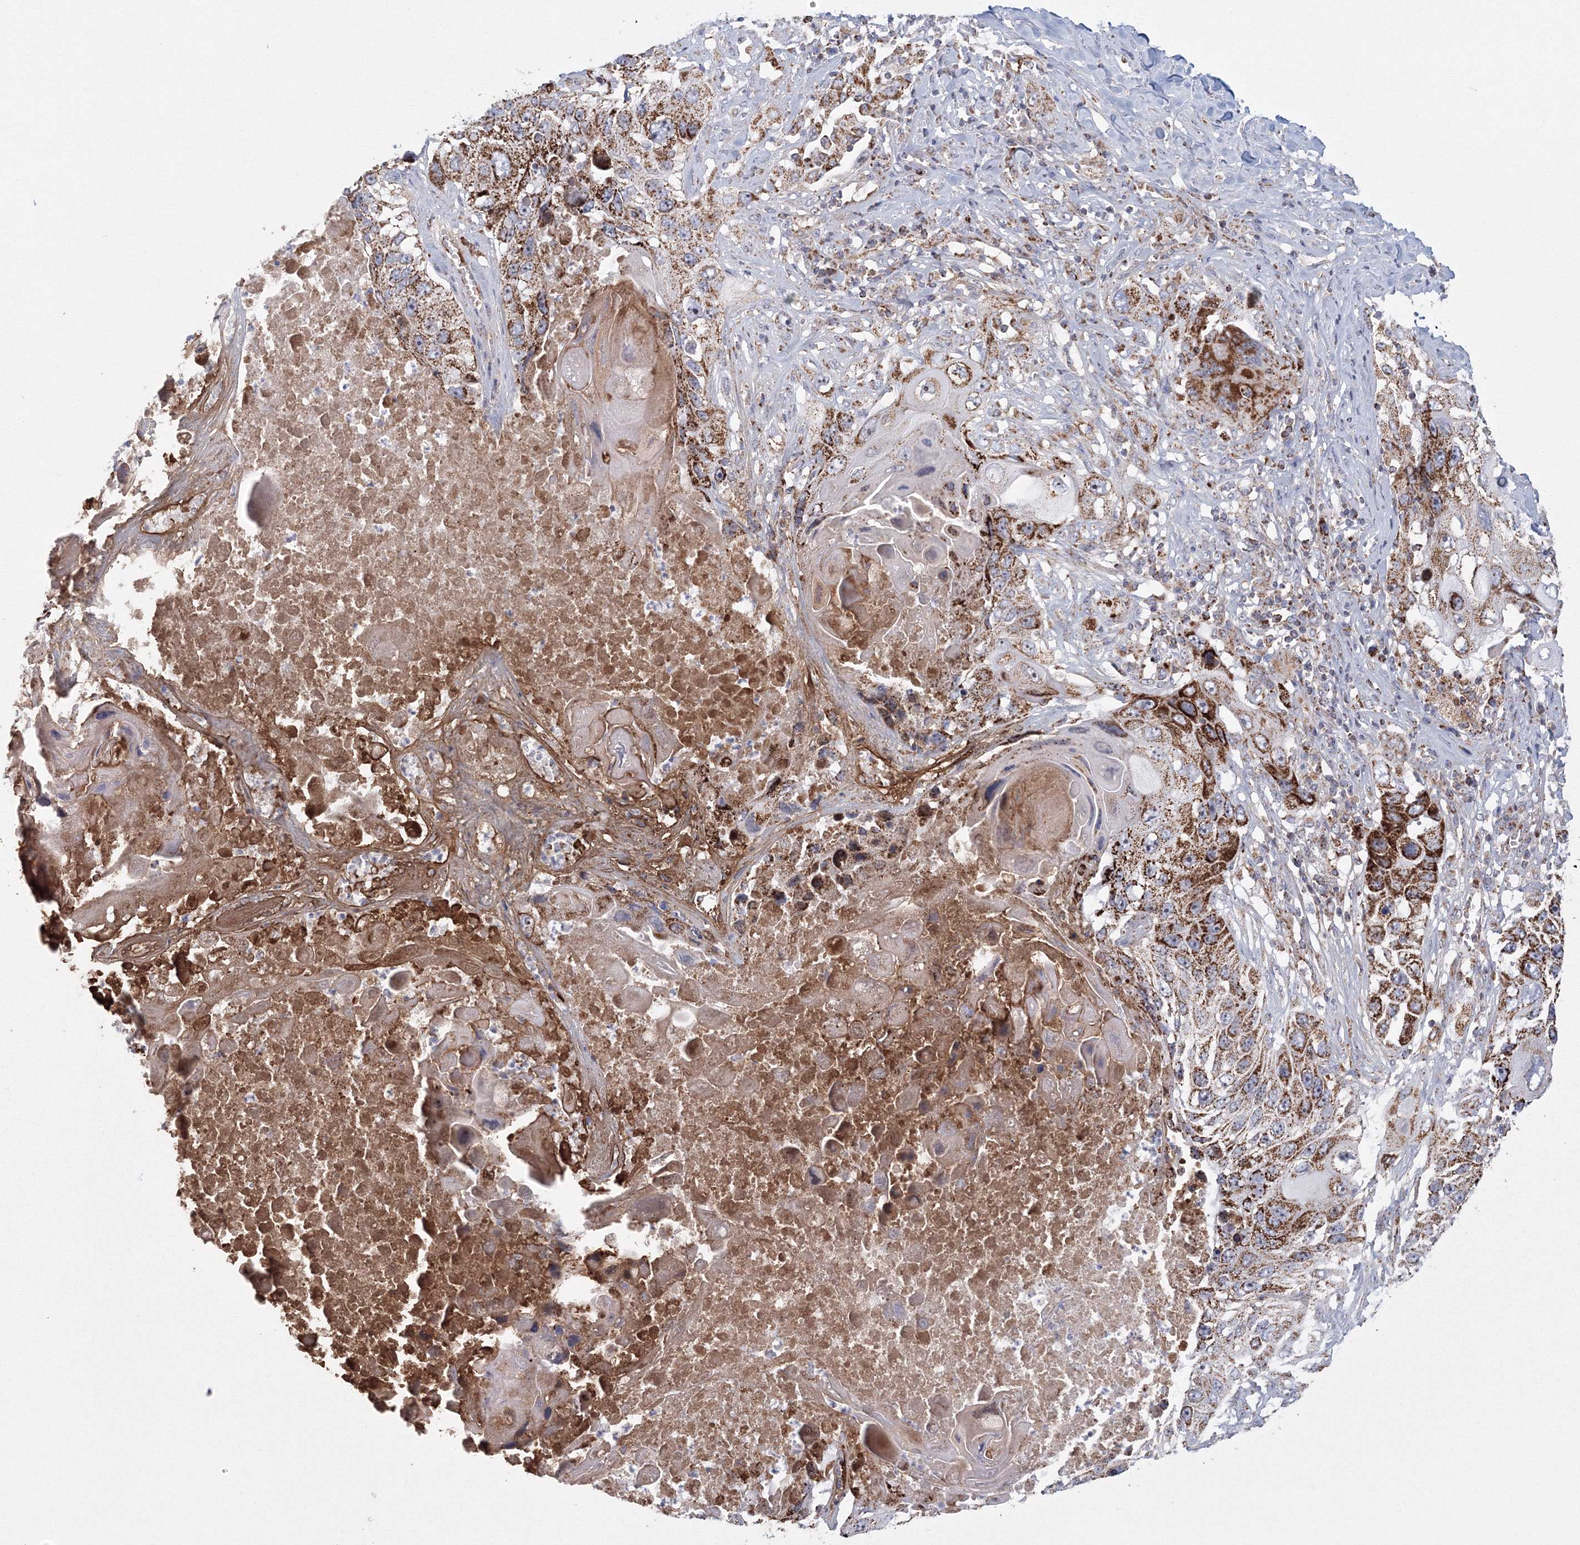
{"staining": {"intensity": "strong", "quantity": ">75%", "location": "cytoplasmic/membranous"}, "tissue": "lung cancer", "cell_type": "Tumor cells", "image_type": "cancer", "snomed": [{"axis": "morphology", "description": "Squamous cell carcinoma, NOS"}, {"axis": "topography", "description": "Lung"}], "caption": "Lung squamous cell carcinoma stained with a protein marker demonstrates strong staining in tumor cells.", "gene": "GRPEL1", "patient": {"sex": "male", "age": 61}}